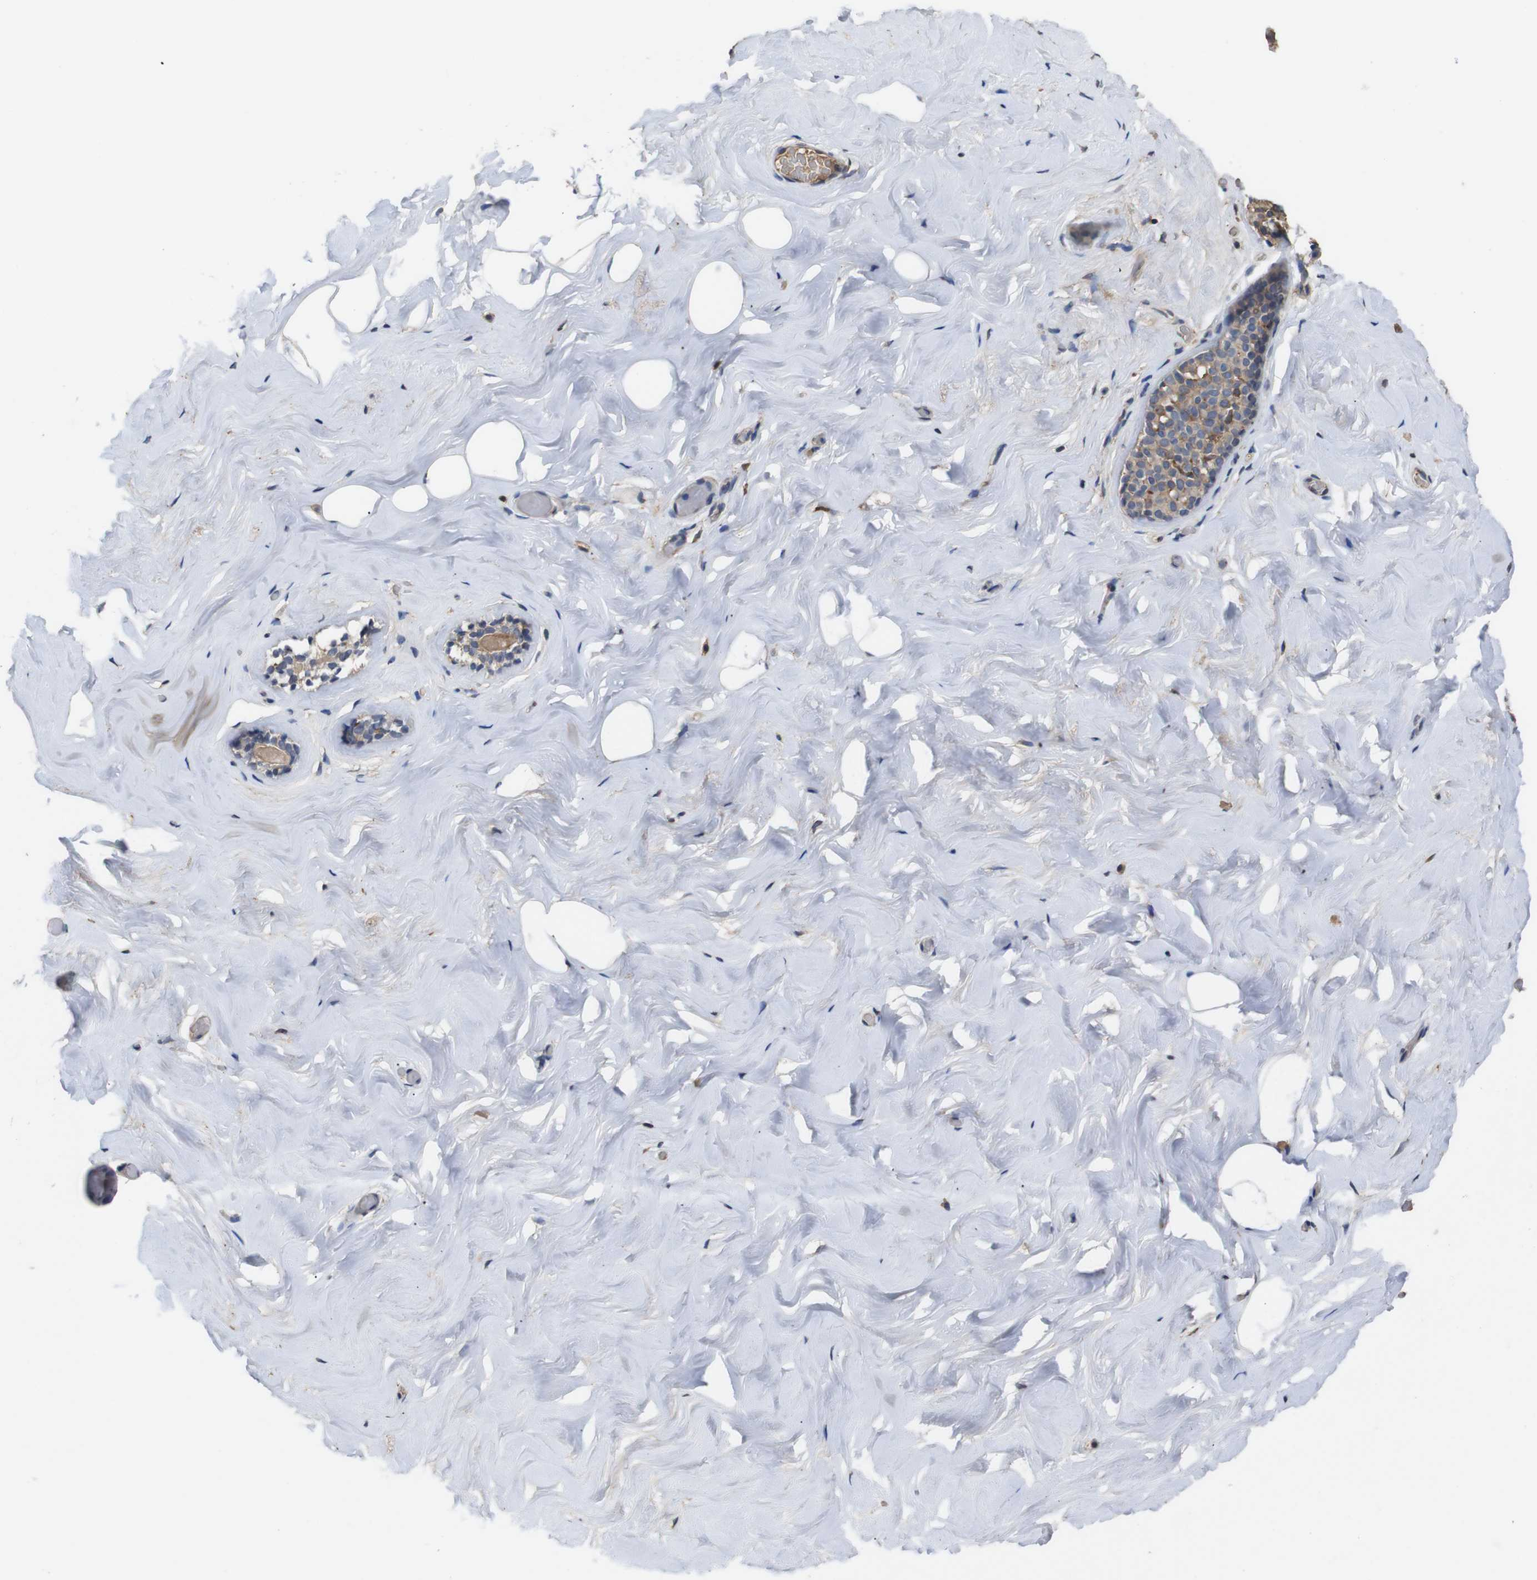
{"staining": {"intensity": "negative", "quantity": "none", "location": "none"}, "tissue": "breast", "cell_type": "Adipocytes", "image_type": "normal", "snomed": [{"axis": "morphology", "description": "Normal tissue, NOS"}, {"axis": "topography", "description": "Breast"}], "caption": "This is an immunohistochemistry (IHC) image of benign breast. There is no positivity in adipocytes.", "gene": "ARHGAP24", "patient": {"sex": "female", "age": 75}}